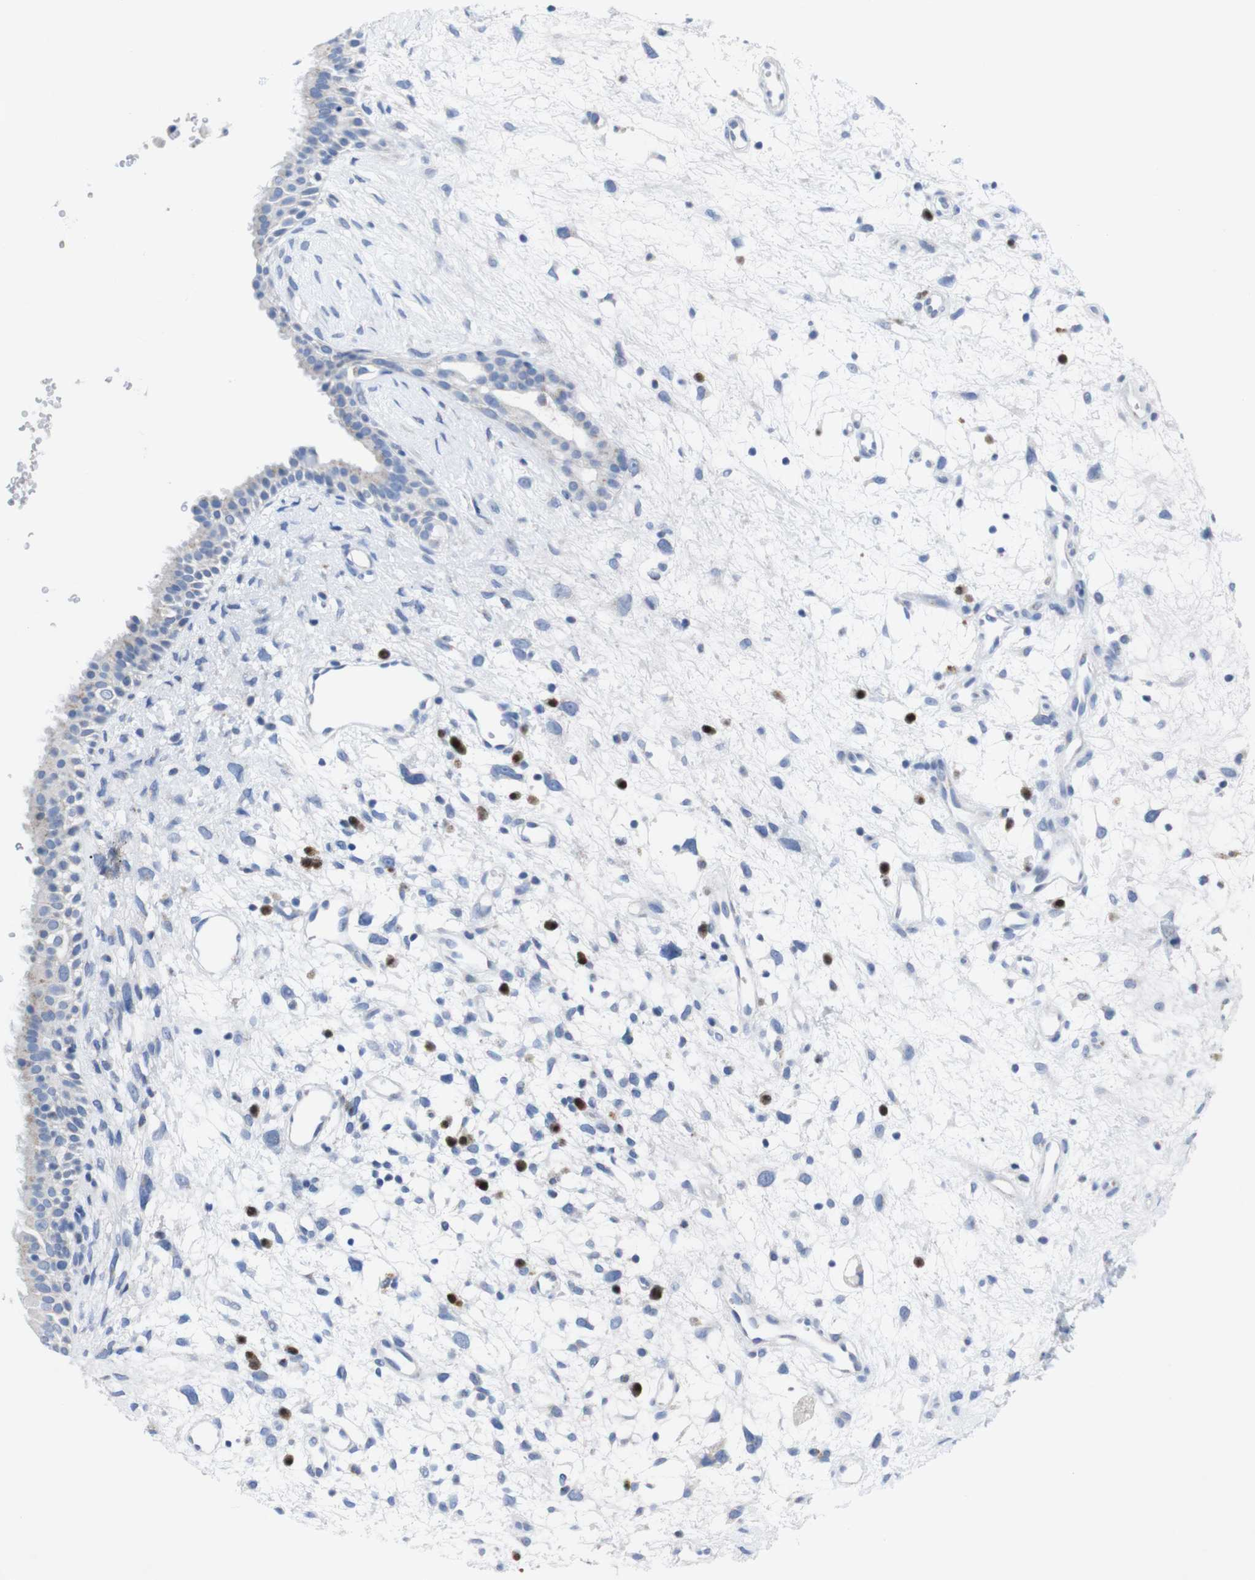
{"staining": {"intensity": "negative", "quantity": "none", "location": "none"}, "tissue": "nasopharynx", "cell_type": "Respiratory epithelial cells", "image_type": "normal", "snomed": [{"axis": "morphology", "description": "Normal tissue, NOS"}, {"axis": "topography", "description": "Nasopharynx"}], "caption": "This is a image of IHC staining of benign nasopharynx, which shows no positivity in respiratory epithelial cells.", "gene": "IRF4", "patient": {"sex": "male", "age": 22}}